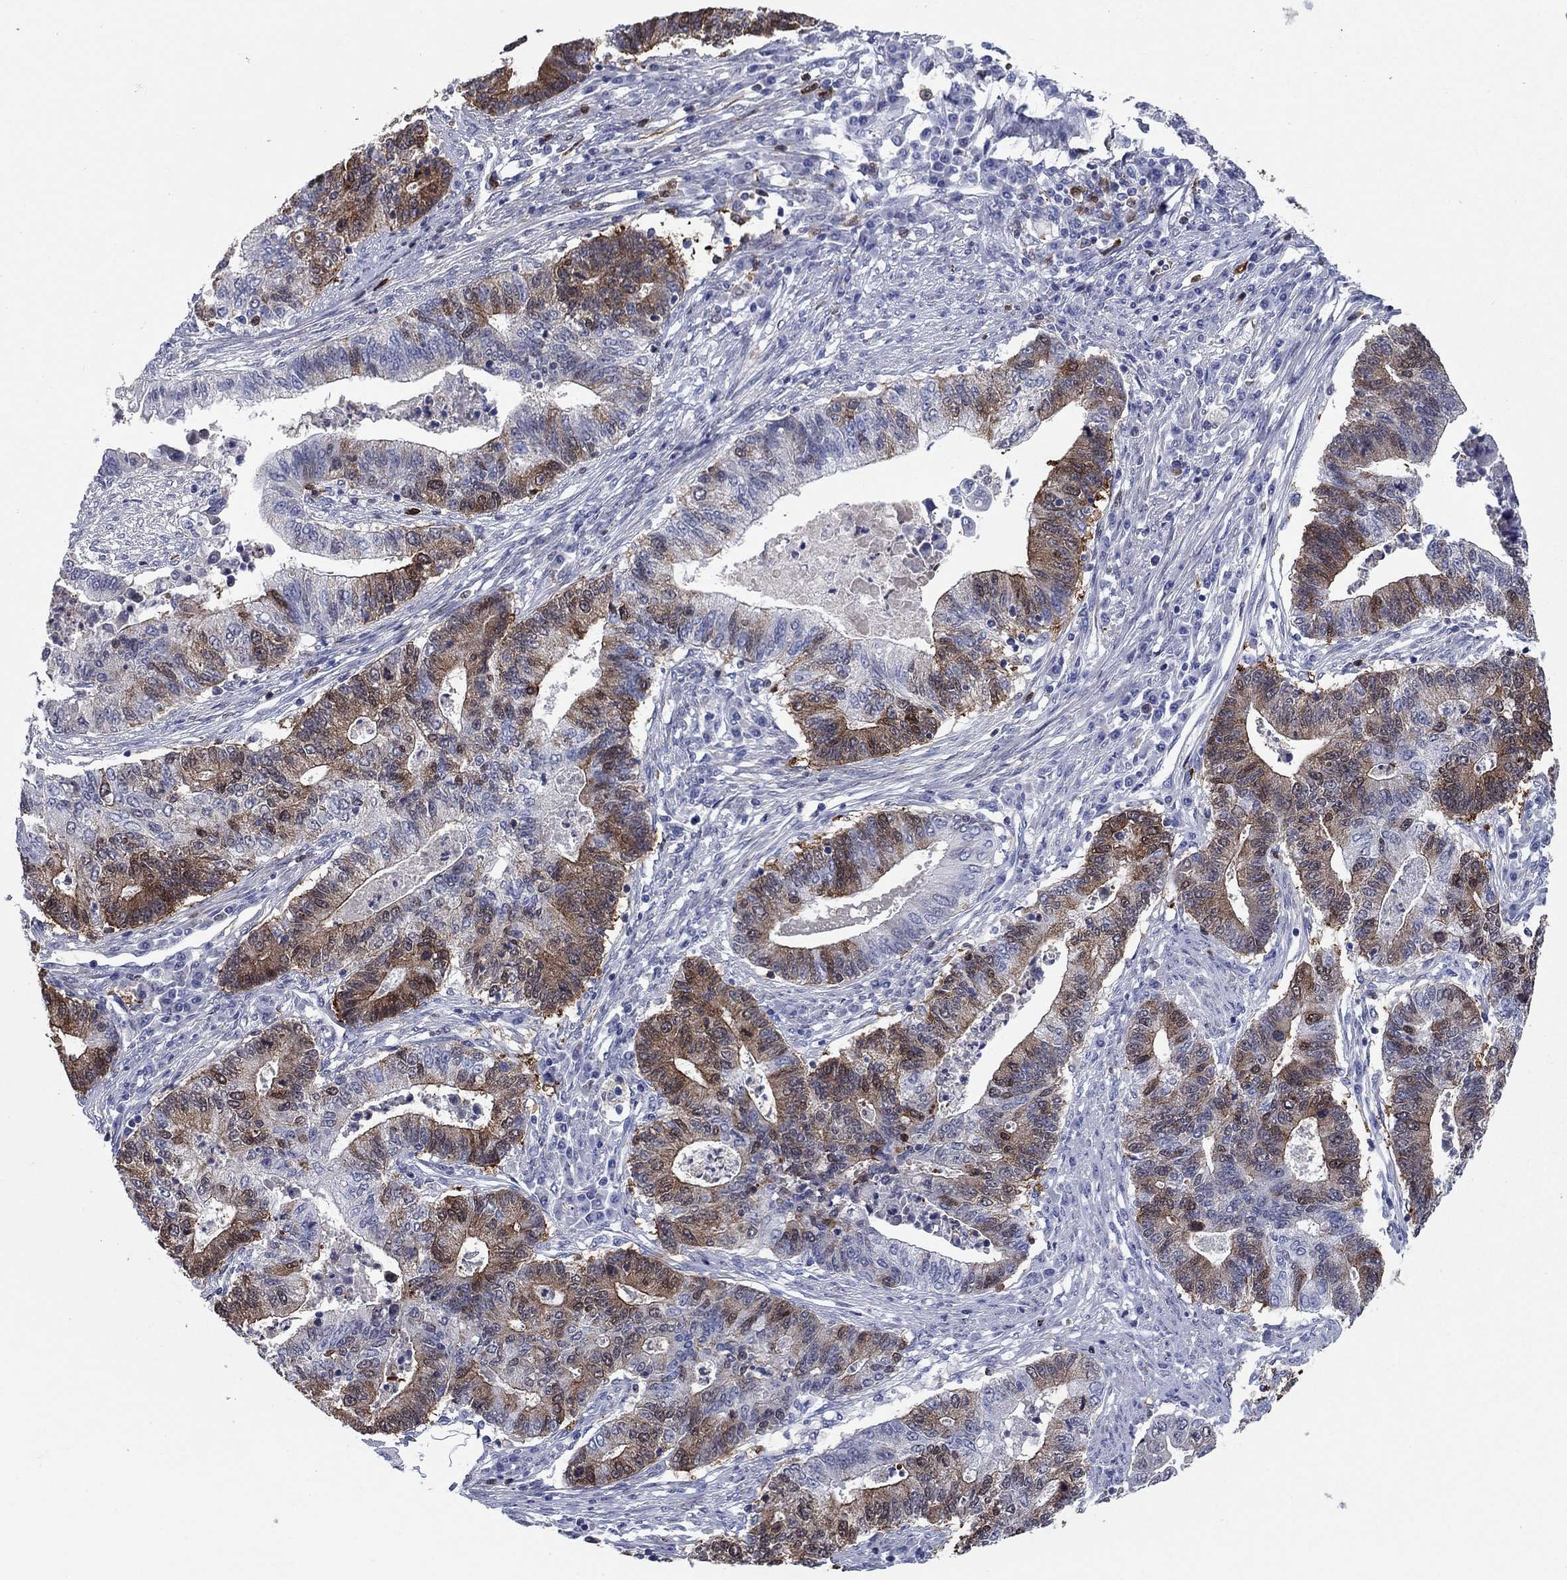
{"staining": {"intensity": "strong", "quantity": "25%-75%", "location": "cytoplasmic/membranous"}, "tissue": "endometrial cancer", "cell_type": "Tumor cells", "image_type": "cancer", "snomed": [{"axis": "morphology", "description": "Adenocarcinoma, NOS"}, {"axis": "topography", "description": "Uterus"}, {"axis": "topography", "description": "Endometrium"}], "caption": "IHC staining of adenocarcinoma (endometrial), which shows high levels of strong cytoplasmic/membranous staining in approximately 25%-75% of tumor cells indicating strong cytoplasmic/membranous protein expression. The staining was performed using DAB (3,3'-diaminobenzidine) (brown) for protein detection and nuclei were counterstained in hematoxylin (blue).", "gene": "STMN1", "patient": {"sex": "female", "age": 54}}